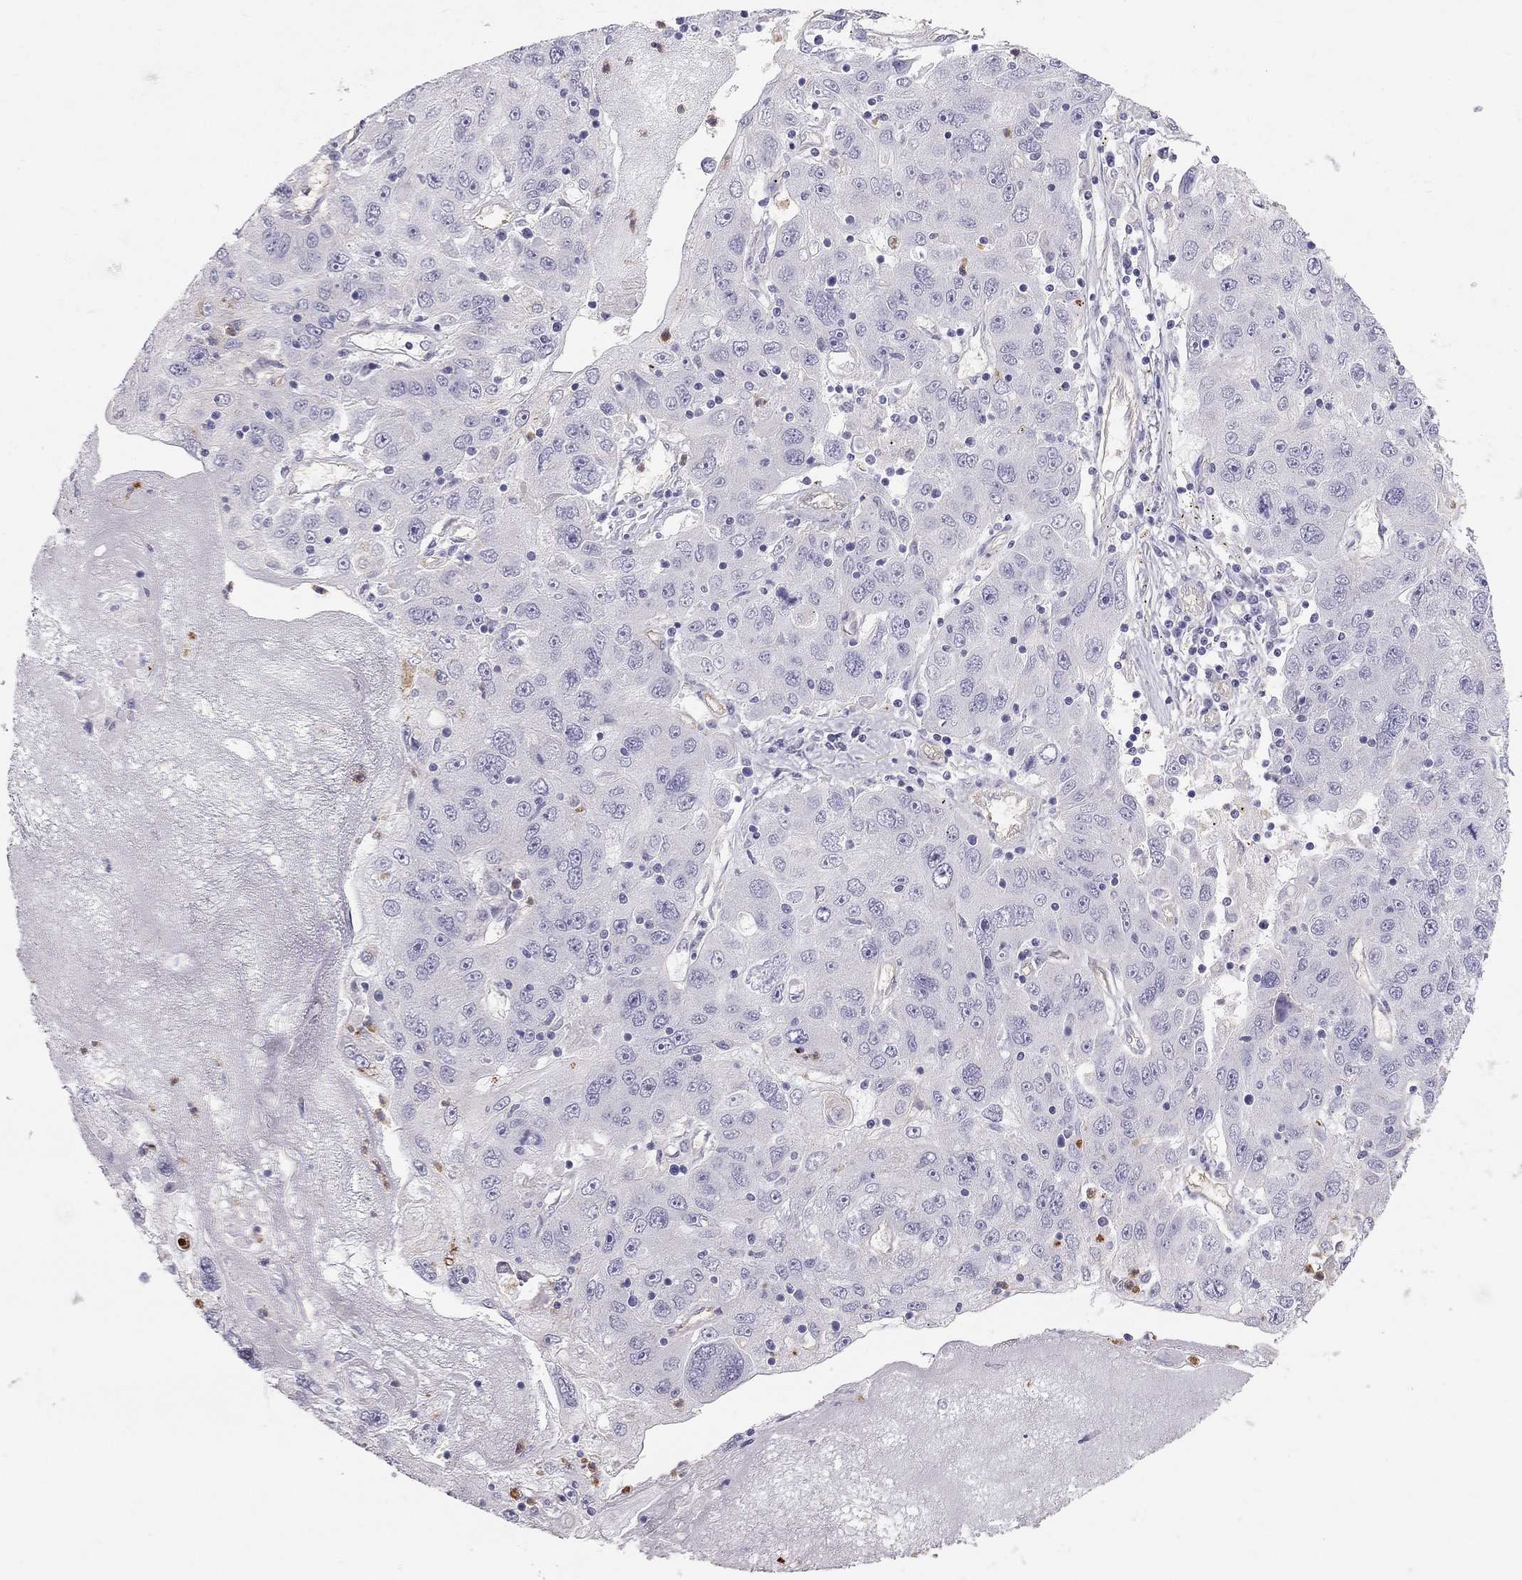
{"staining": {"intensity": "negative", "quantity": "none", "location": "none"}, "tissue": "stomach cancer", "cell_type": "Tumor cells", "image_type": "cancer", "snomed": [{"axis": "morphology", "description": "Adenocarcinoma, NOS"}, {"axis": "topography", "description": "Stomach"}], "caption": "Tumor cells show no significant staining in stomach cancer (adenocarcinoma).", "gene": "TDRD6", "patient": {"sex": "male", "age": 56}}